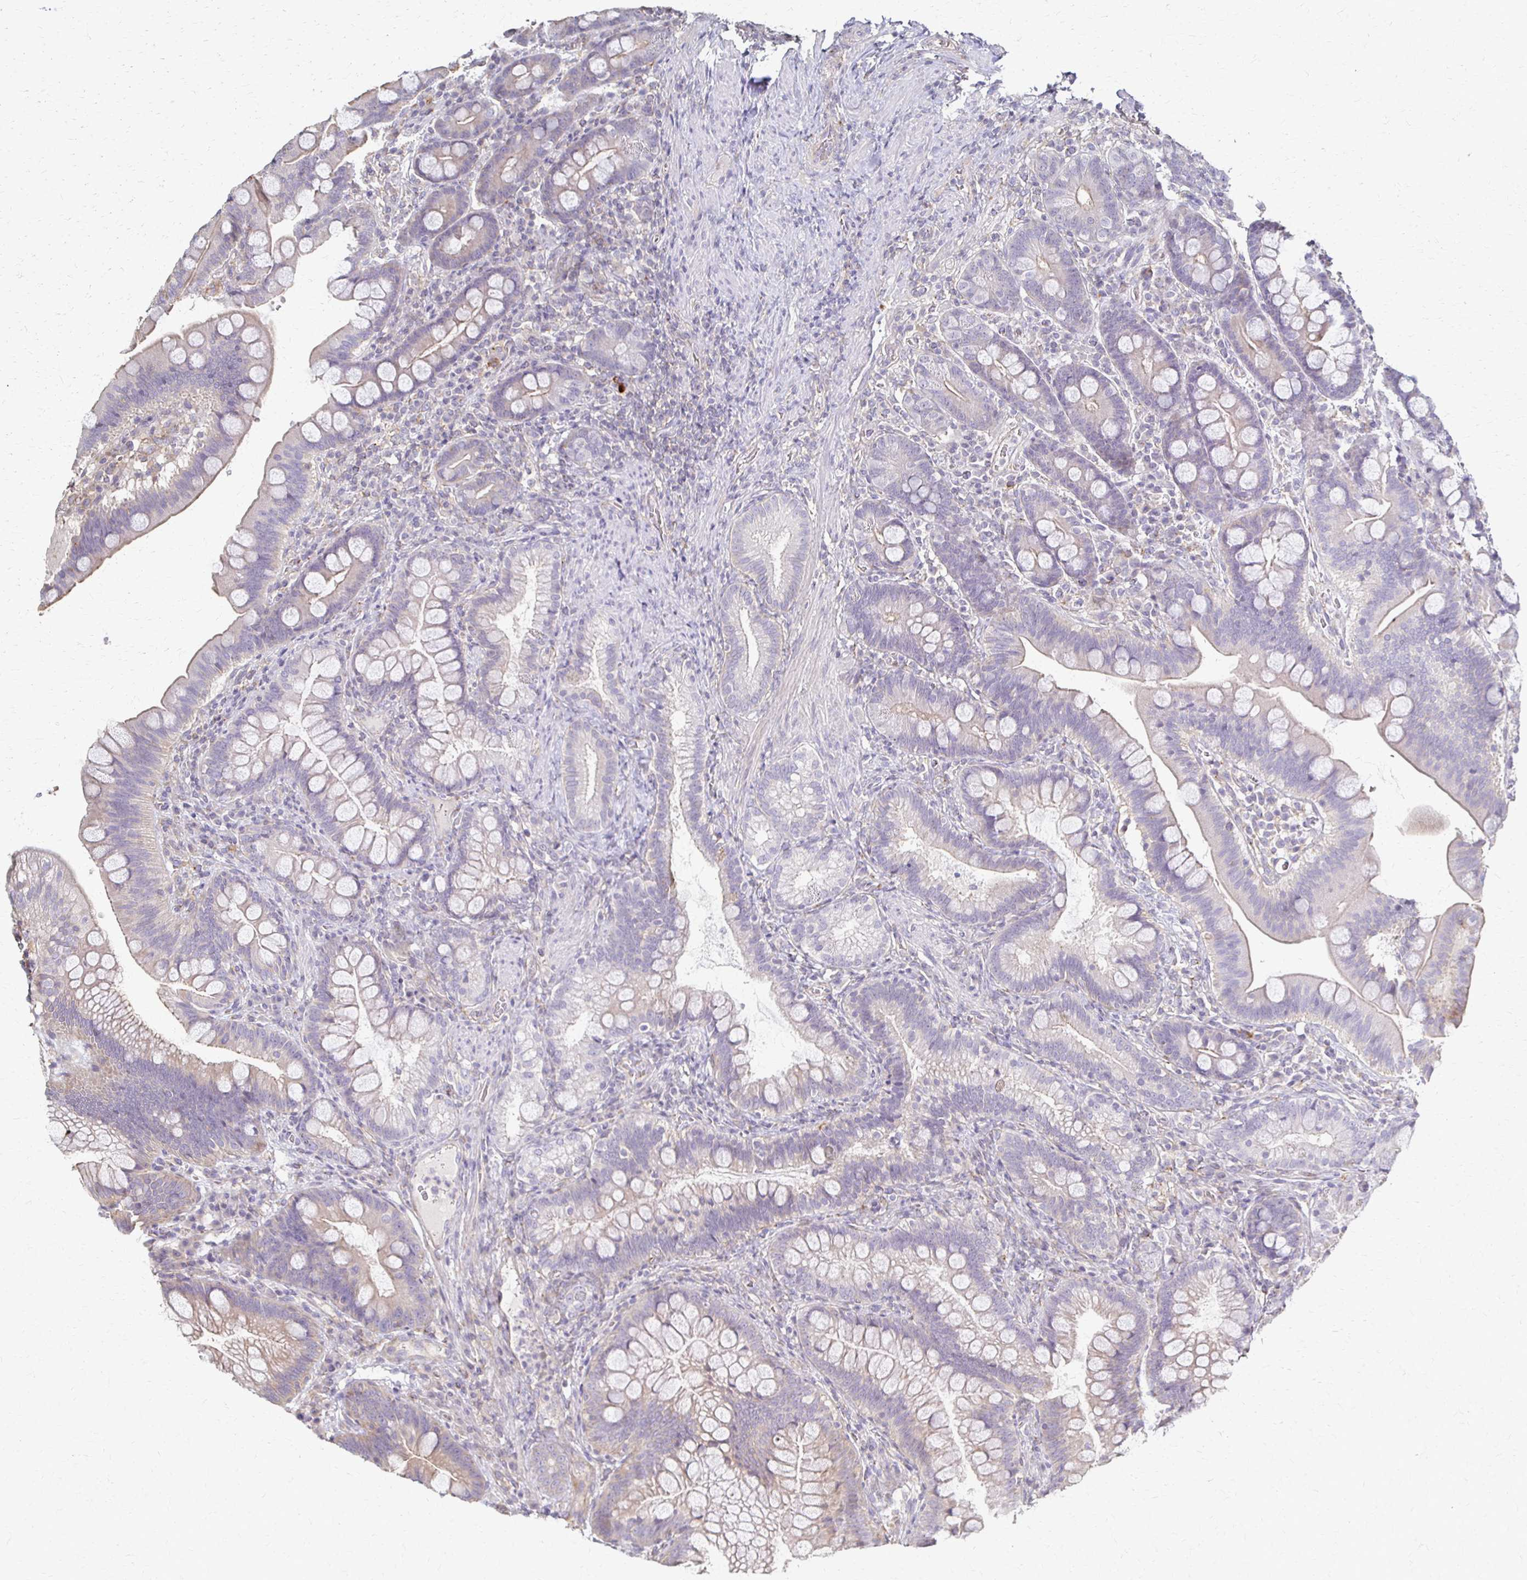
{"staining": {"intensity": "weak", "quantity": "25%-75%", "location": "cytoplasmic/membranous"}, "tissue": "duodenum", "cell_type": "Glandular cells", "image_type": "normal", "snomed": [{"axis": "morphology", "description": "Normal tissue, NOS"}, {"axis": "topography", "description": "Pancreas"}, {"axis": "topography", "description": "Duodenum"}], "caption": "Immunohistochemical staining of unremarkable human duodenum exhibits weak cytoplasmic/membranous protein positivity in approximately 25%-75% of glandular cells. The staining is performed using DAB brown chromogen to label protein expression. The nuclei are counter-stained blue using hematoxylin.", "gene": "C1QTNF7", "patient": {"sex": "male", "age": 59}}